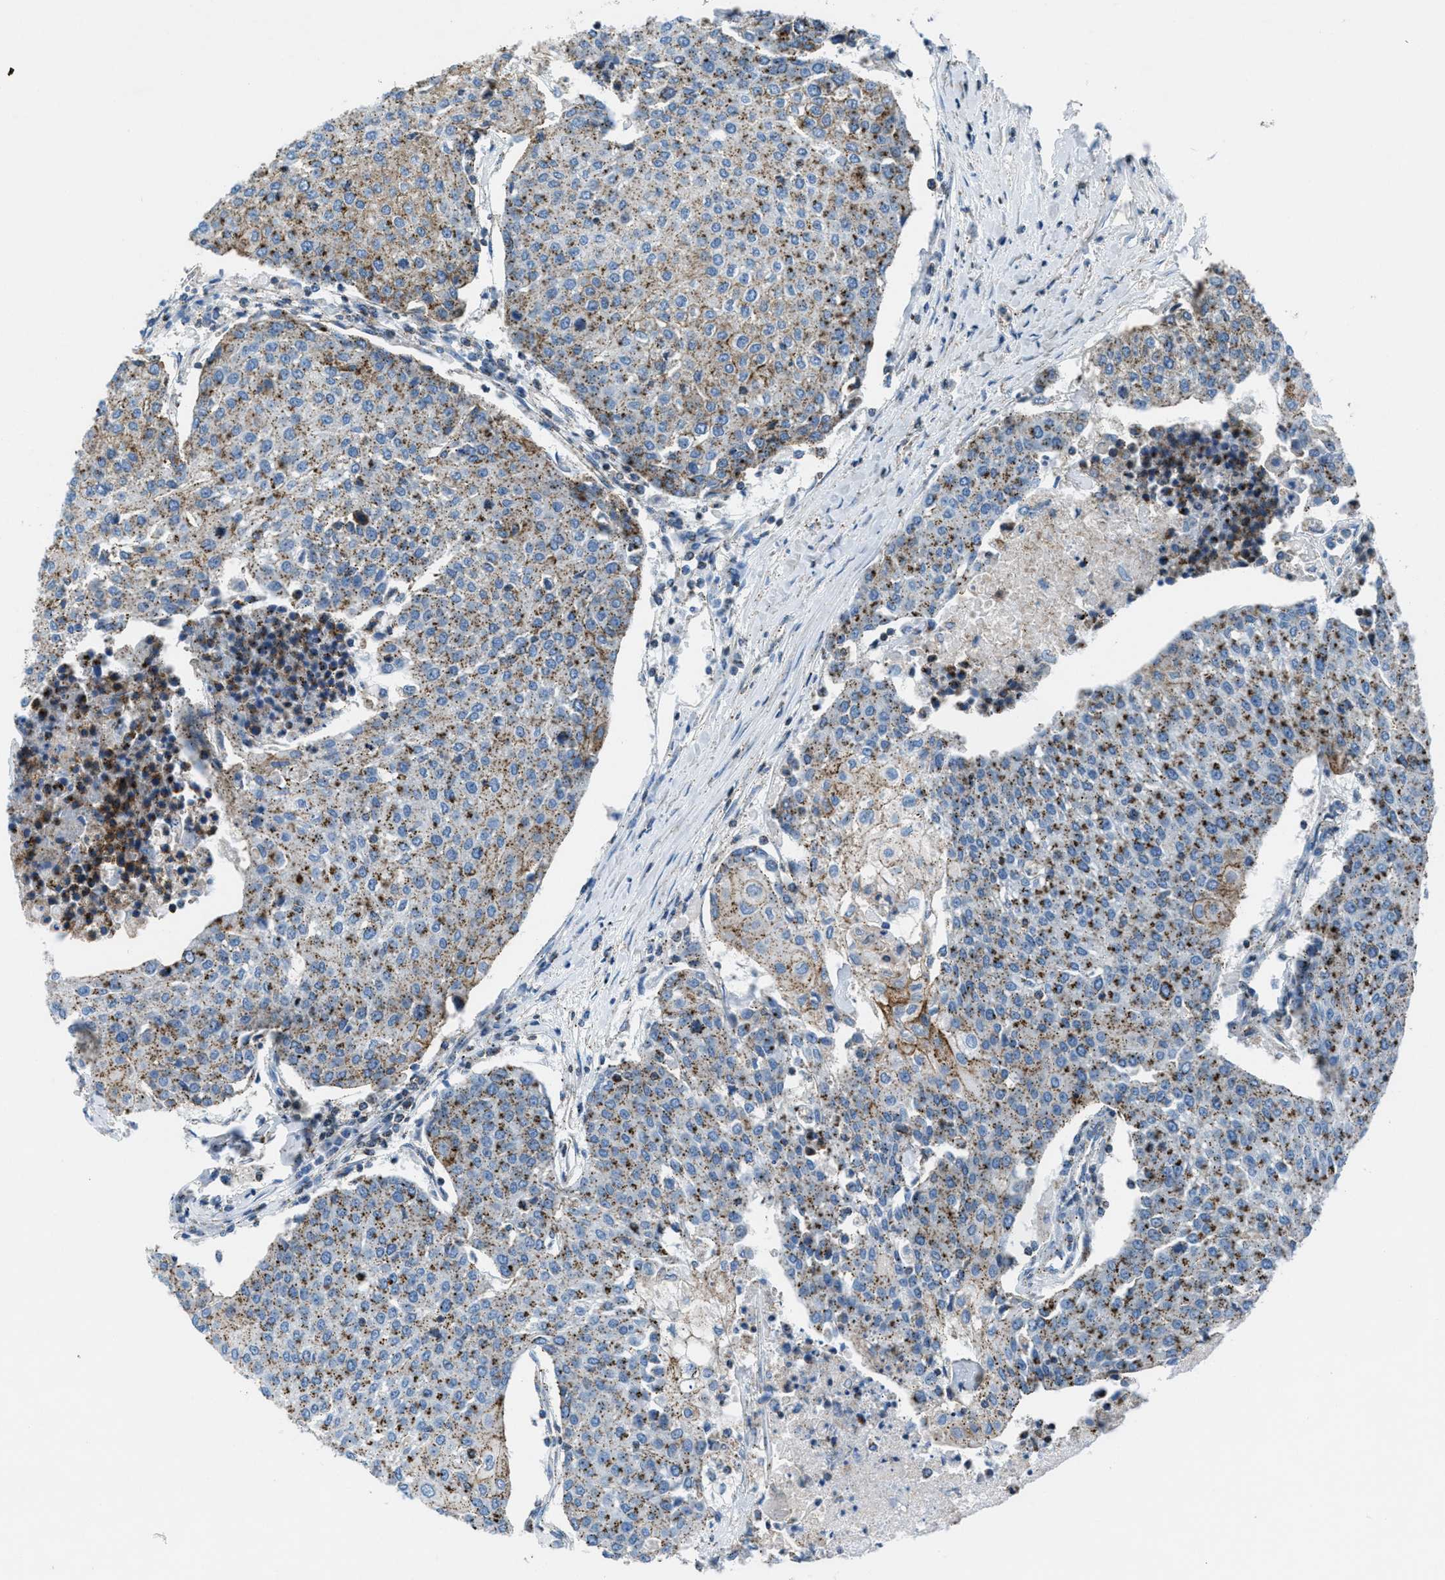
{"staining": {"intensity": "moderate", "quantity": ">75%", "location": "cytoplasmic/membranous"}, "tissue": "urothelial cancer", "cell_type": "Tumor cells", "image_type": "cancer", "snomed": [{"axis": "morphology", "description": "Urothelial carcinoma, High grade"}, {"axis": "topography", "description": "Urinary bladder"}], "caption": "Approximately >75% of tumor cells in human high-grade urothelial carcinoma show moderate cytoplasmic/membranous protein staining as visualized by brown immunohistochemical staining.", "gene": "MFSD13A", "patient": {"sex": "female", "age": 85}}